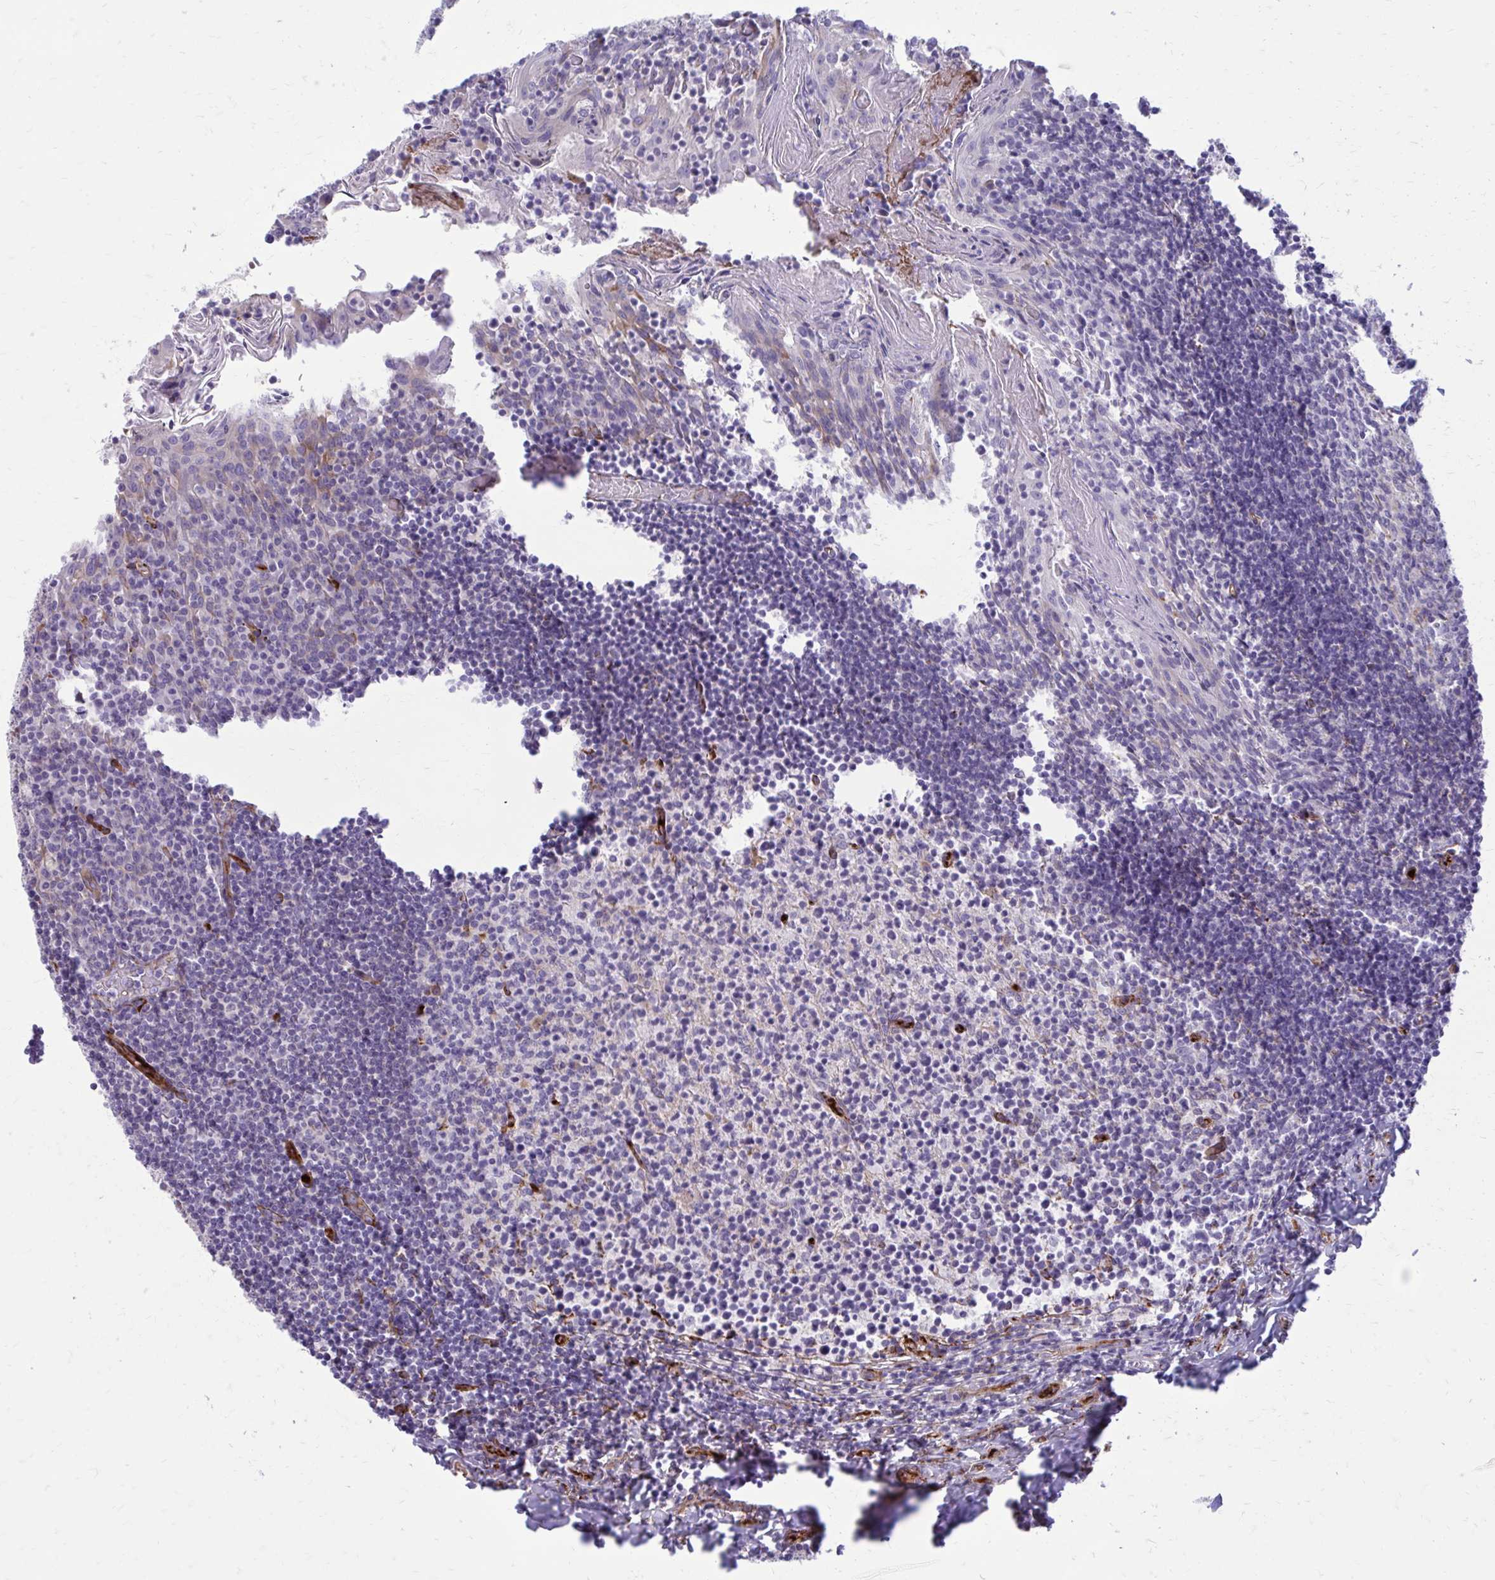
{"staining": {"intensity": "negative", "quantity": "none", "location": "none"}, "tissue": "tonsil", "cell_type": "Germinal center cells", "image_type": "normal", "snomed": [{"axis": "morphology", "description": "Normal tissue, NOS"}, {"axis": "topography", "description": "Tonsil"}], "caption": "High power microscopy photomicrograph of an IHC photomicrograph of unremarkable tonsil, revealing no significant expression in germinal center cells.", "gene": "BEND5", "patient": {"sex": "female", "age": 10}}